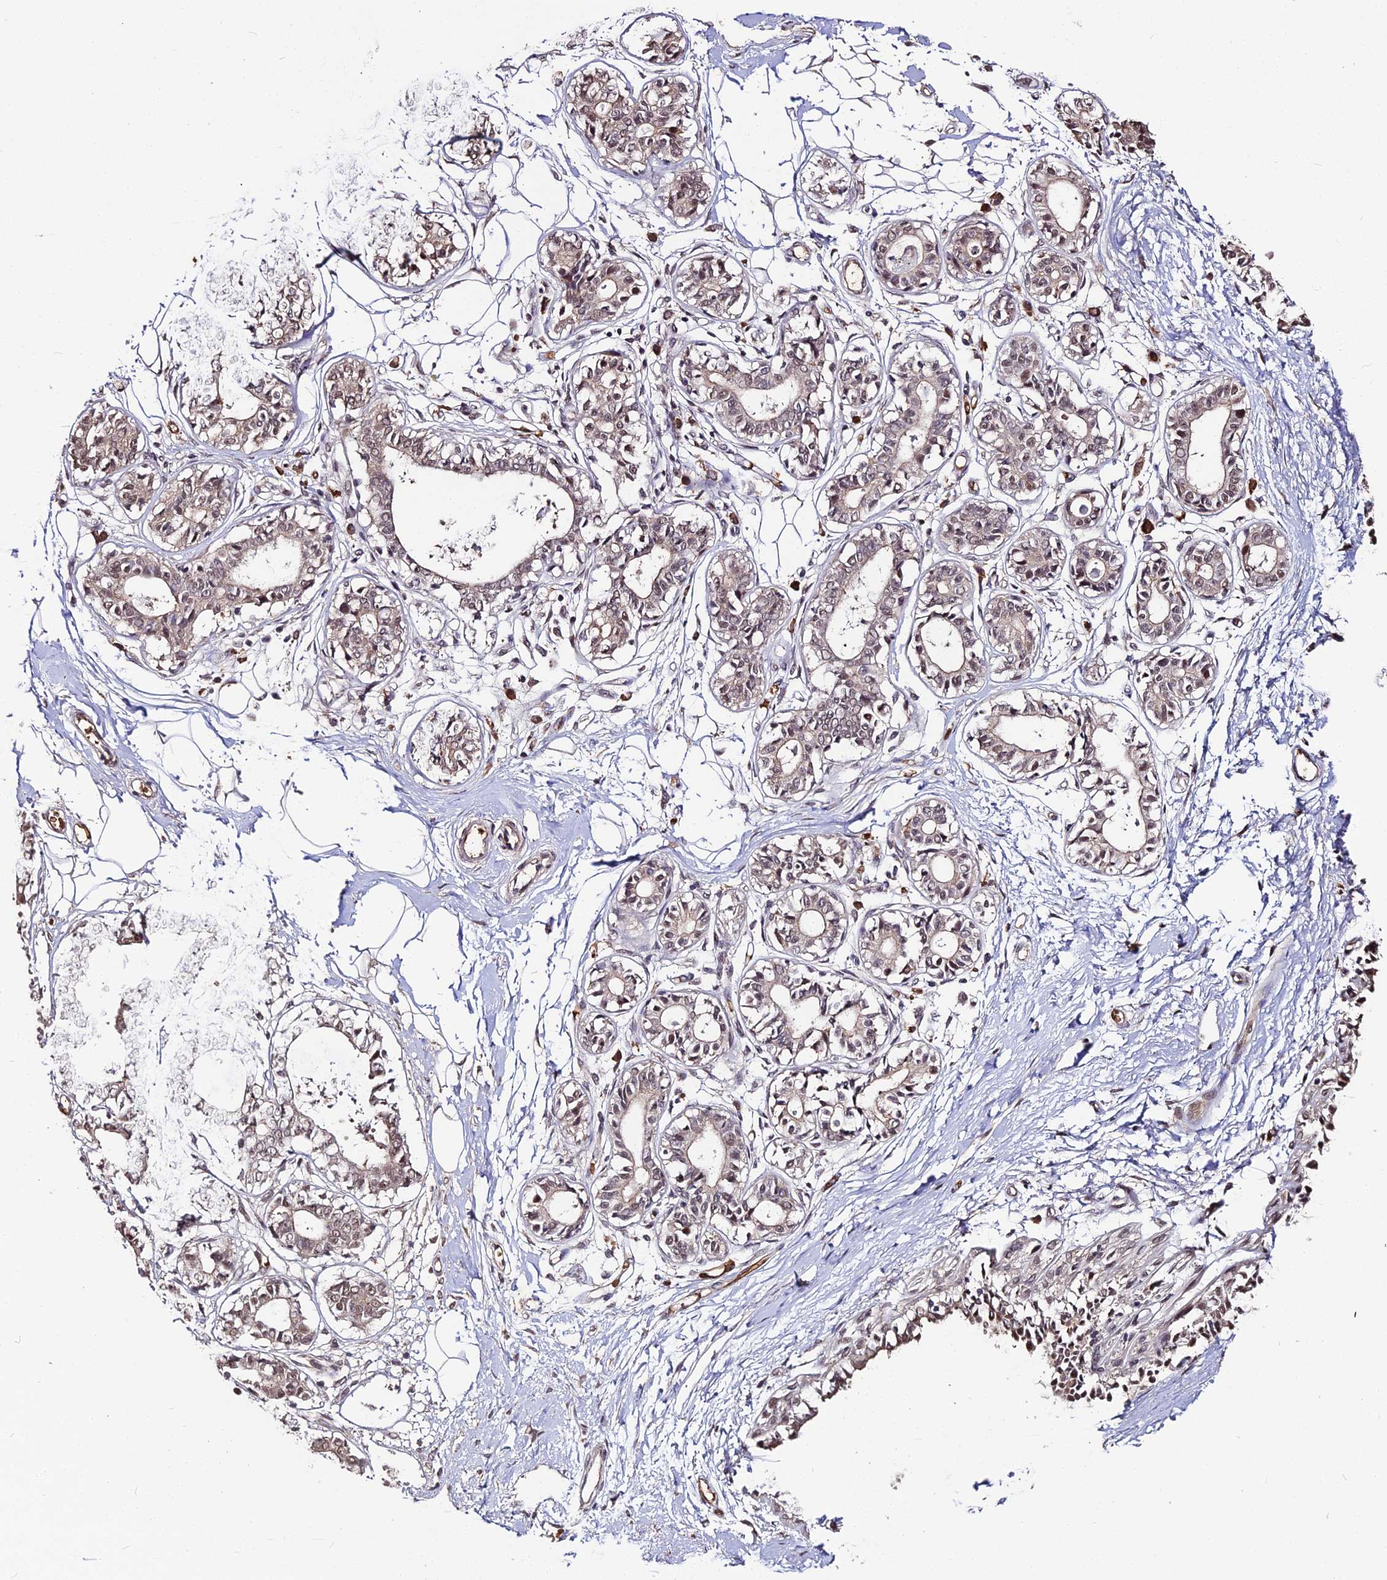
{"staining": {"intensity": "weak", "quantity": ">75%", "location": "cytoplasmic/membranous"}, "tissue": "breast", "cell_type": "Adipocytes", "image_type": "normal", "snomed": [{"axis": "morphology", "description": "Normal tissue, NOS"}, {"axis": "topography", "description": "Breast"}], "caption": "Brown immunohistochemical staining in unremarkable breast shows weak cytoplasmic/membranous positivity in approximately >75% of adipocytes.", "gene": "ZDBF2", "patient": {"sex": "female", "age": 45}}